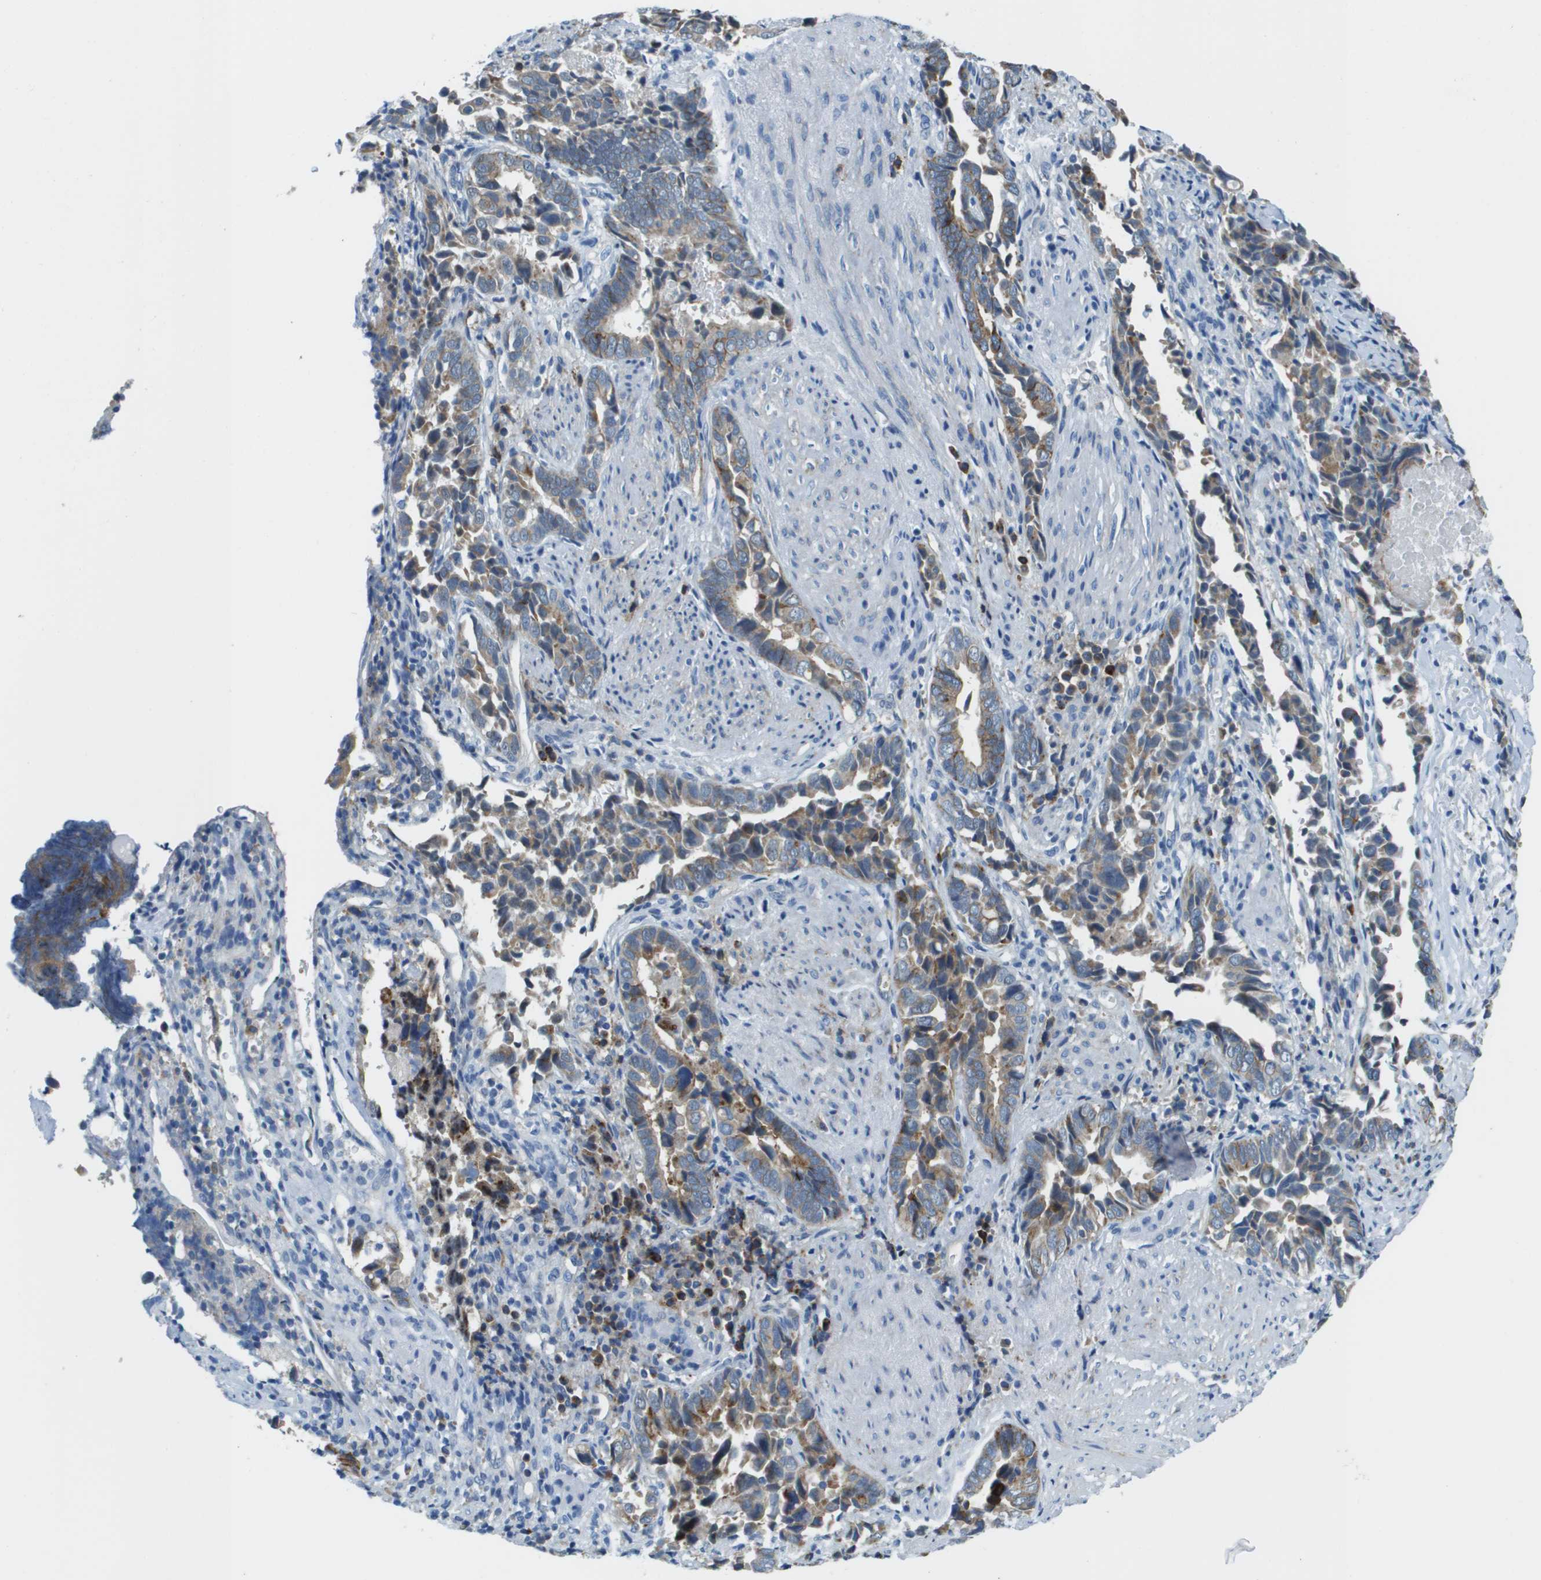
{"staining": {"intensity": "moderate", "quantity": "25%-75%", "location": "cytoplasmic/membranous"}, "tissue": "liver cancer", "cell_type": "Tumor cells", "image_type": "cancer", "snomed": [{"axis": "morphology", "description": "Cholangiocarcinoma"}, {"axis": "topography", "description": "Liver"}], "caption": "Tumor cells reveal medium levels of moderate cytoplasmic/membranous positivity in about 25%-75% of cells in cholangiocarcinoma (liver).", "gene": "SDC1", "patient": {"sex": "female", "age": 79}}